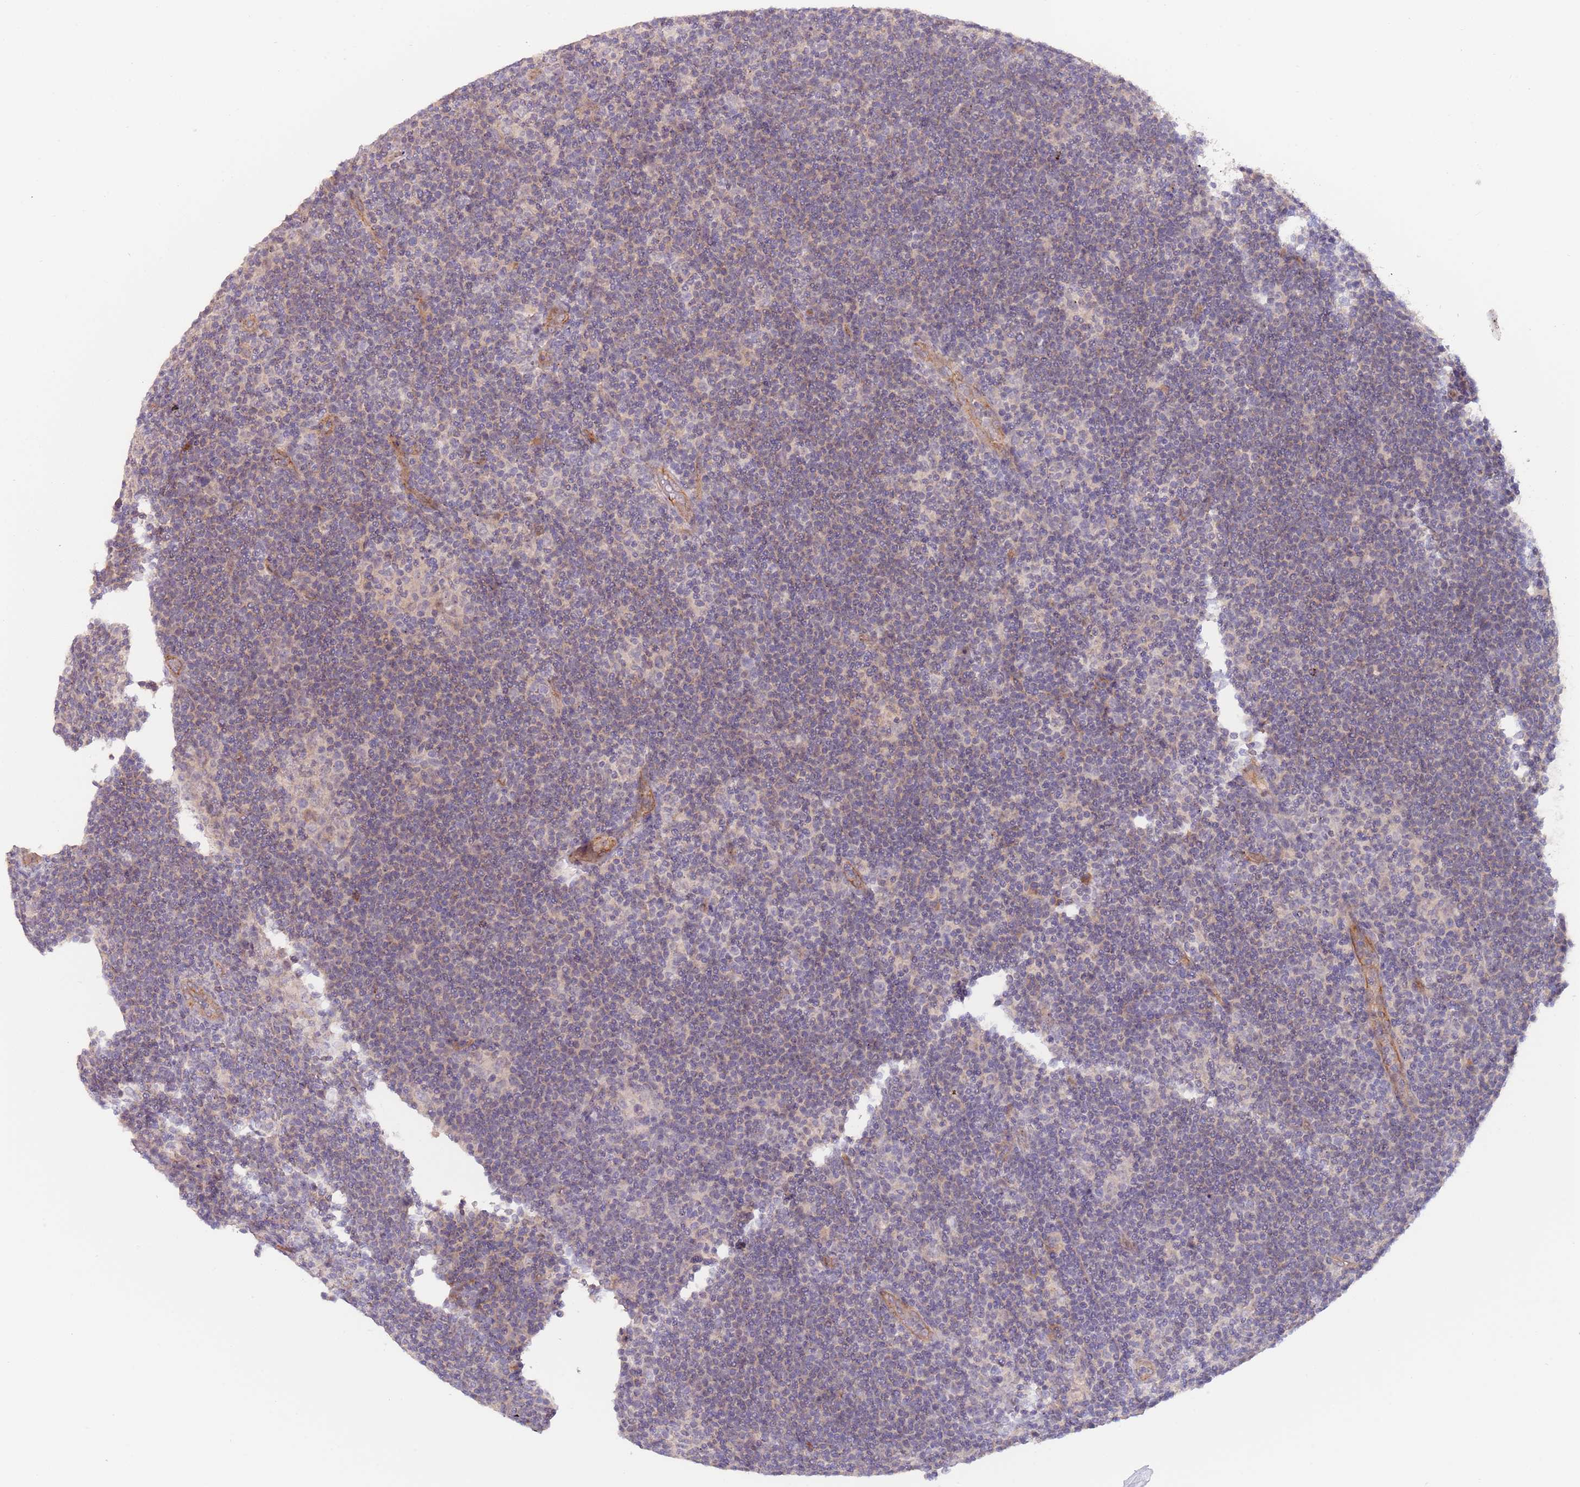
{"staining": {"intensity": "negative", "quantity": "none", "location": "none"}, "tissue": "lymphoma", "cell_type": "Tumor cells", "image_type": "cancer", "snomed": [{"axis": "morphology", "description": "Hodgkin's disease, NOS"}, {"axis": "topography", "description": "Lymph node"}], "caption": "Immunohistochemical staining of human lymphoma reveals no significant positivity in tumor cells. (DAB (3,3'-diaminobenzidine) immunohistochemistry, high magnification).", "gene": "SAV1", "patient": {"sex": "female", "age": 57}}